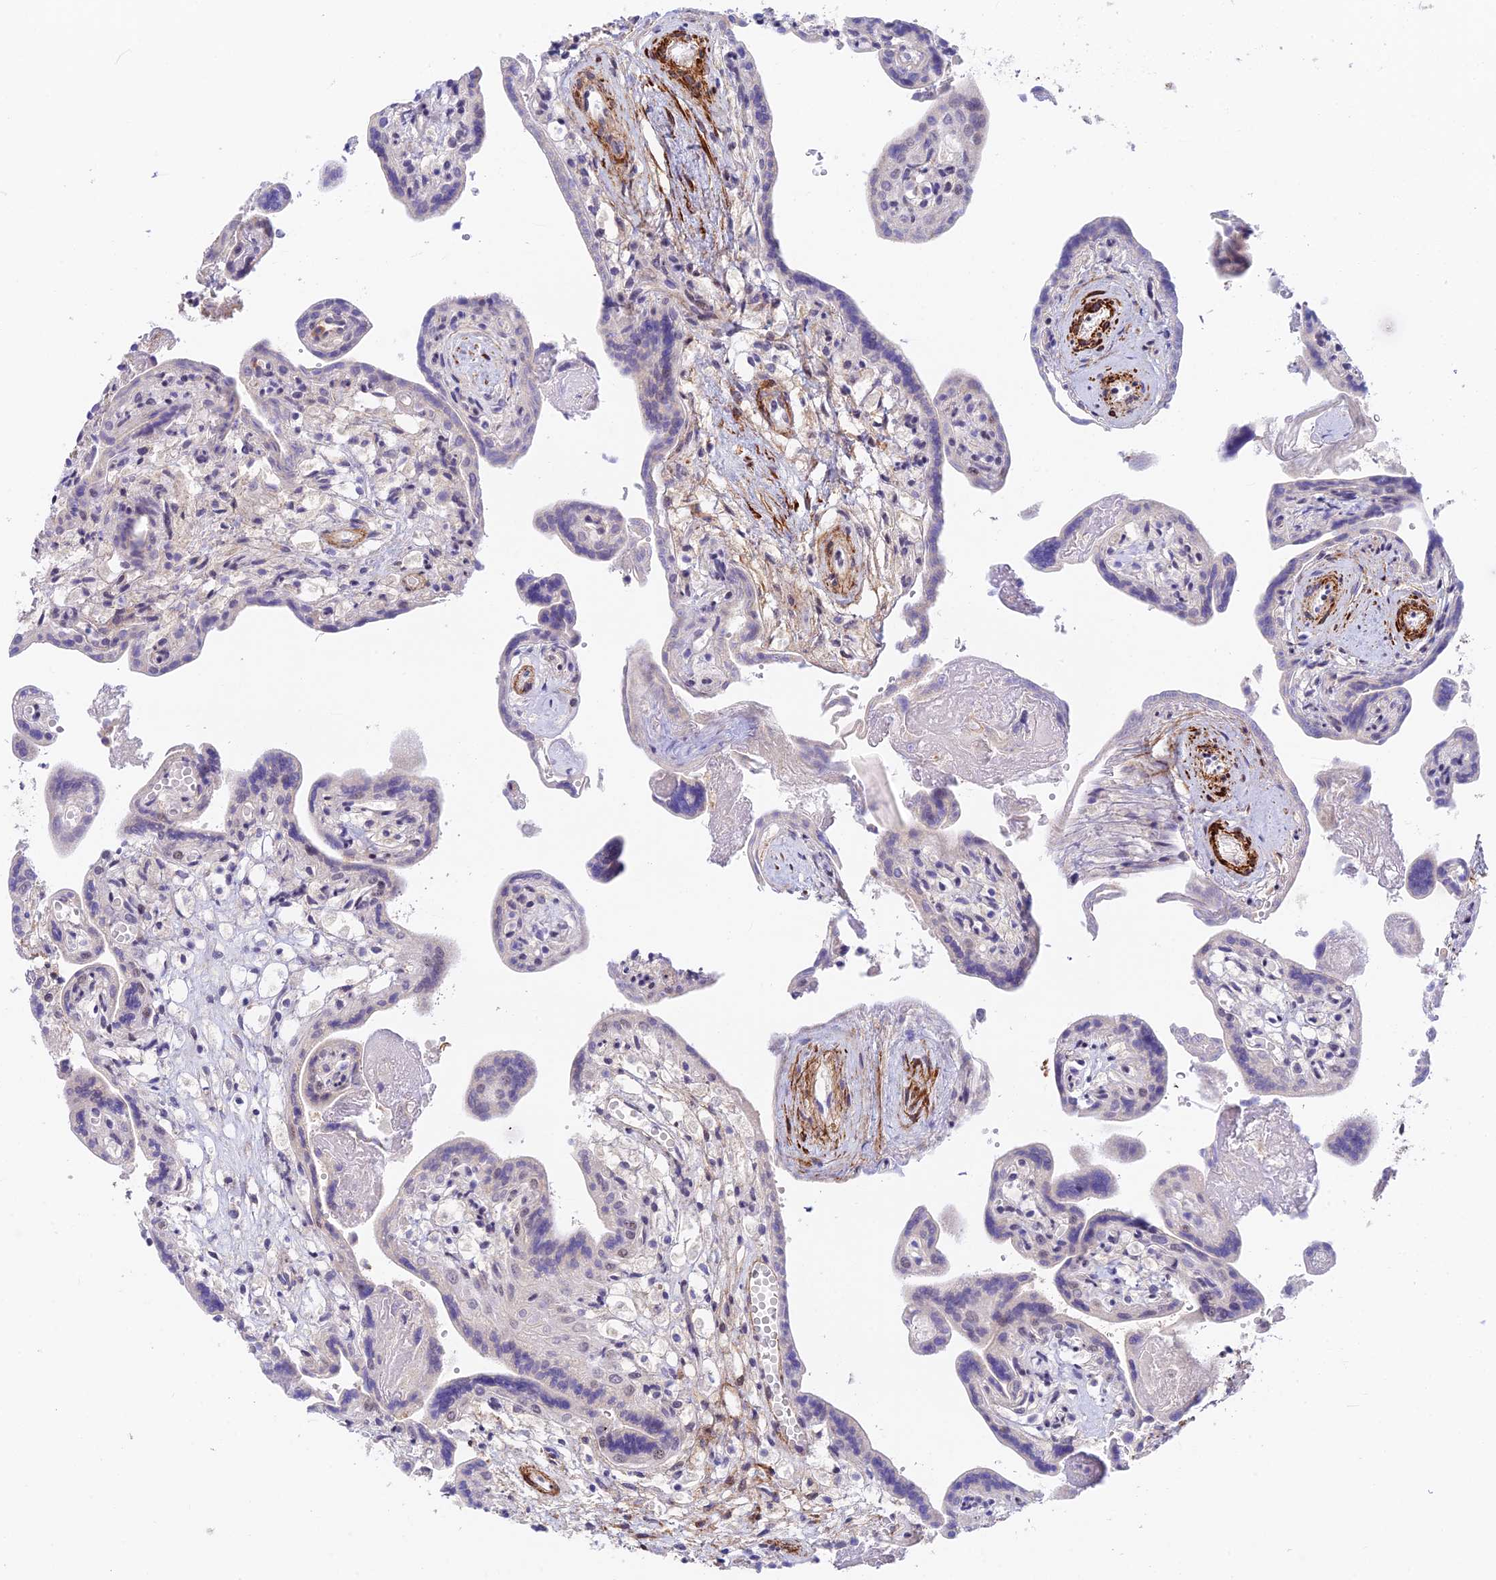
{"staining": {"intensity": "moderate", "quantity": "25%-75%", "location": "cytoplasmic/membranous"}, "tissue": "placenta", "cell_type": "Decidual cells", "image_type": "normal", "snomed": [{"axis": "morphology", "description": "Normal tissue, NOS"}, {"axis": "topography", "description": "Placenta"}], "caption": "Immunohistochemical staining of unremarkable placenta shows moderate cytoplasmic/membranous protein positivity in about 25%-75% of decidual cells.", "gene": "ANKRD50", "patient": {"sex": "female", "age": 37}}